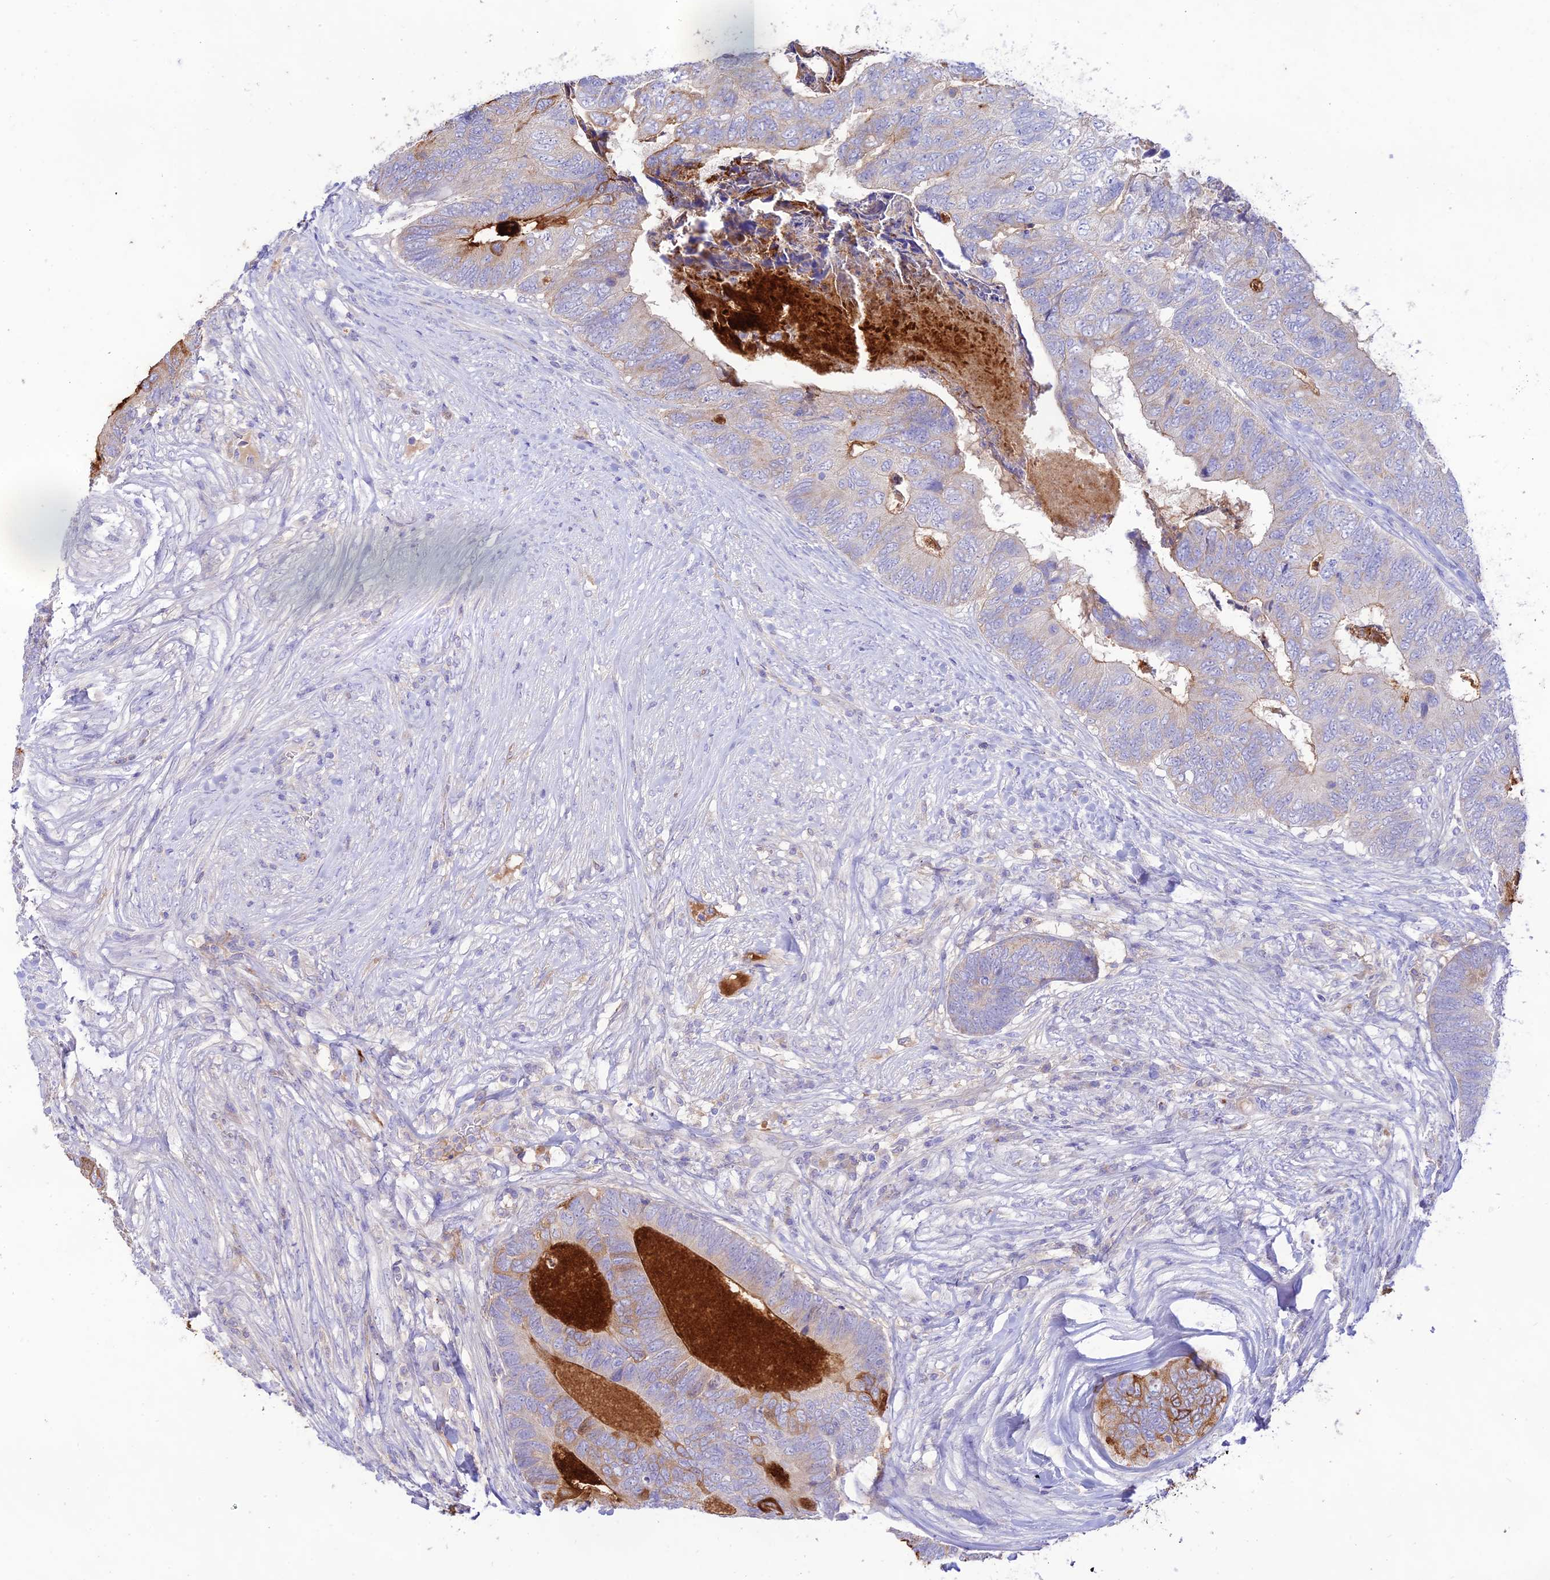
{"staining": {"intensity": "strong", "quantity": "<25%", "location": "cytoplasmic/membranous"}, "tissue": "colorectal cancer", "cell_type": "Tumor cells", "image_type": "cancer", "snomed": [{"axis": "morphology", "description": "Adenocarcinoma, NOS"}, {"axis": "topography", "description": "Colon"}], "caption": "Colorectal cancer (adenocarcinoma) tissue exhibits strong cytoplasmic/membranous staining in about <25% of tumor cells, visualized by immunohistochemistry. The staining is performed using DAB brown chromogen to label protein expression. The nuclei are counter-stained blue using hematoxylin.", "gene": "NLRP9", "patient": {"sex": "female", "age": 67}}